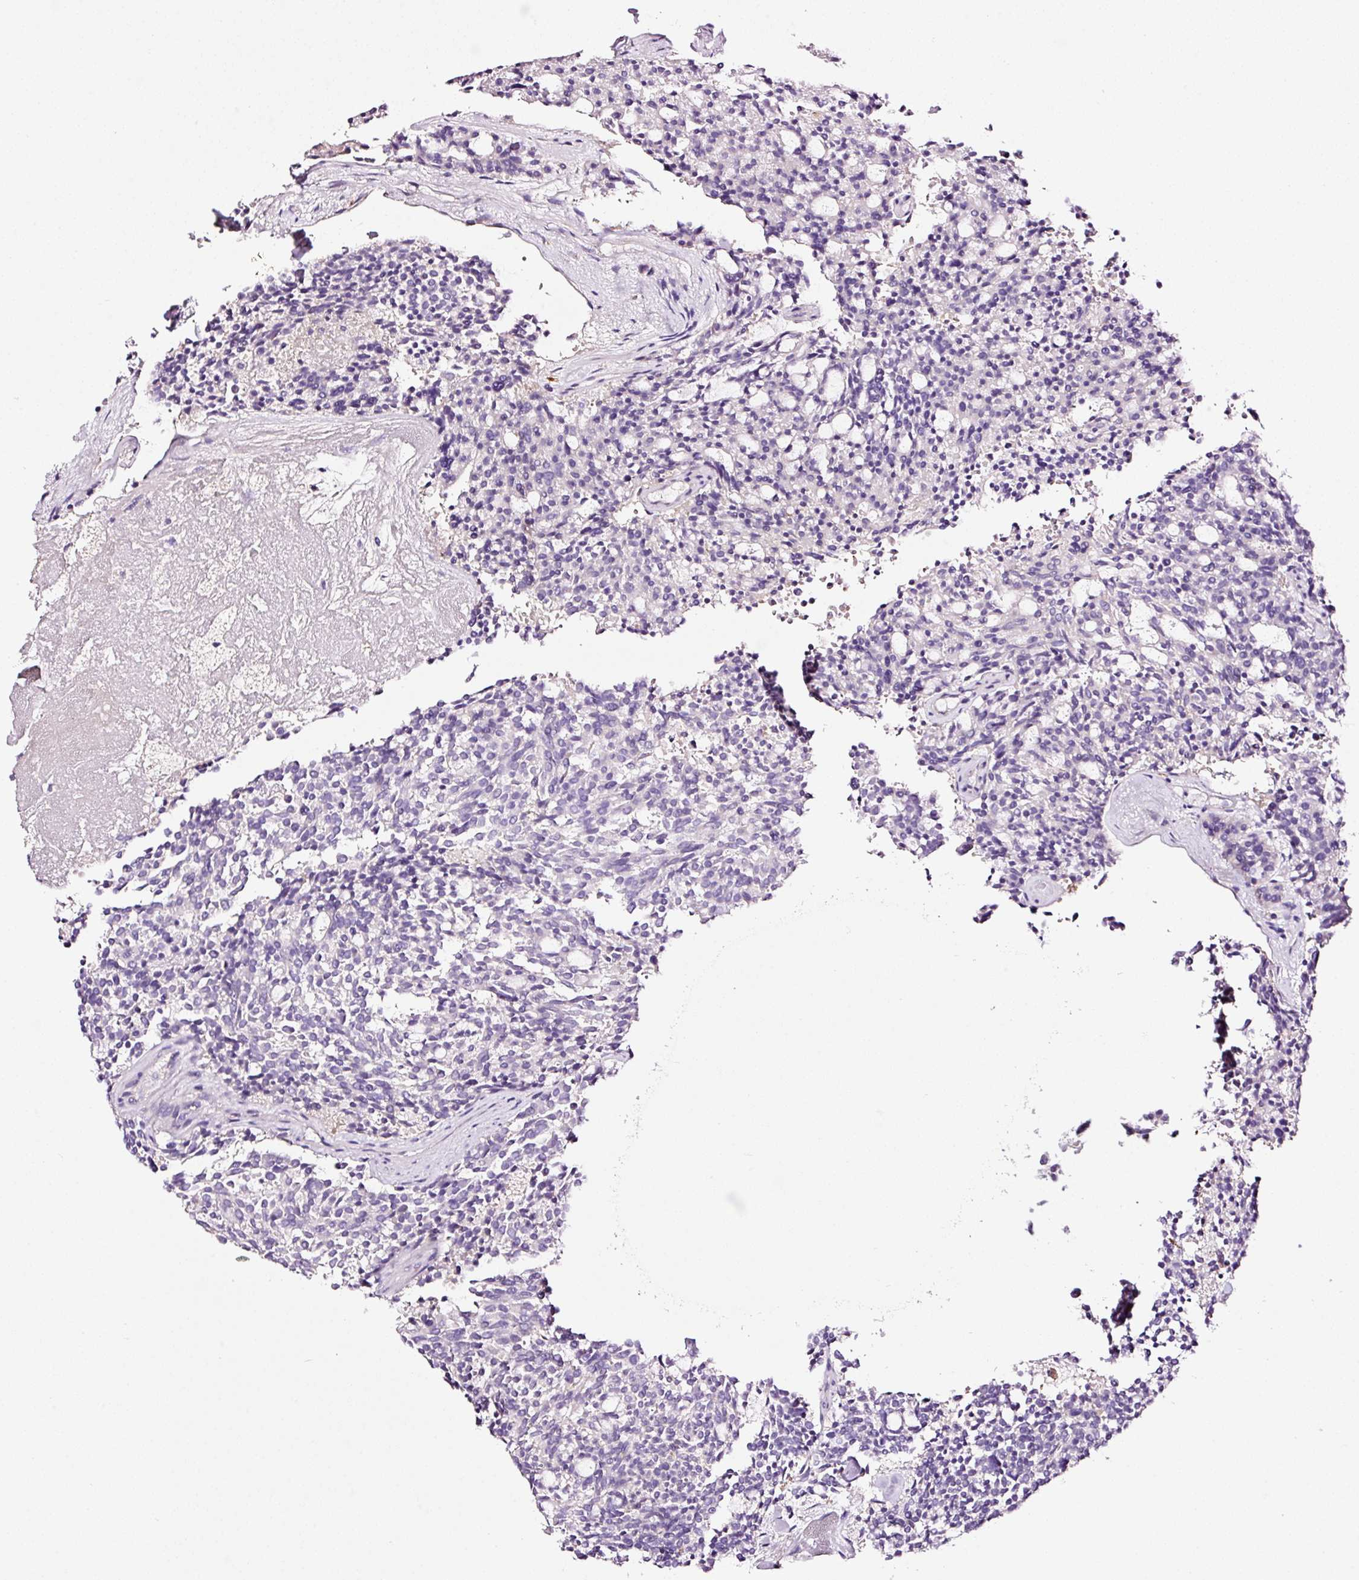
{"staining": {"intensity": "negative", "quantity": "none", "location": "none"}, "tissue": "carcinoid", "cell_type": "Tumor cells", "image_type": "cancer", "snomed": [{"axis": "morphology", "description": "Carcinoid, malignant, NOS"}, {"axis": "topography", "description": "Pancreas"}], "caption": "Carcinoid was stained to show a protein in brown. There is no significant positivity in tumor cells.", "gene": "PAM", "patient": {"sex": "female", "age": 54}}